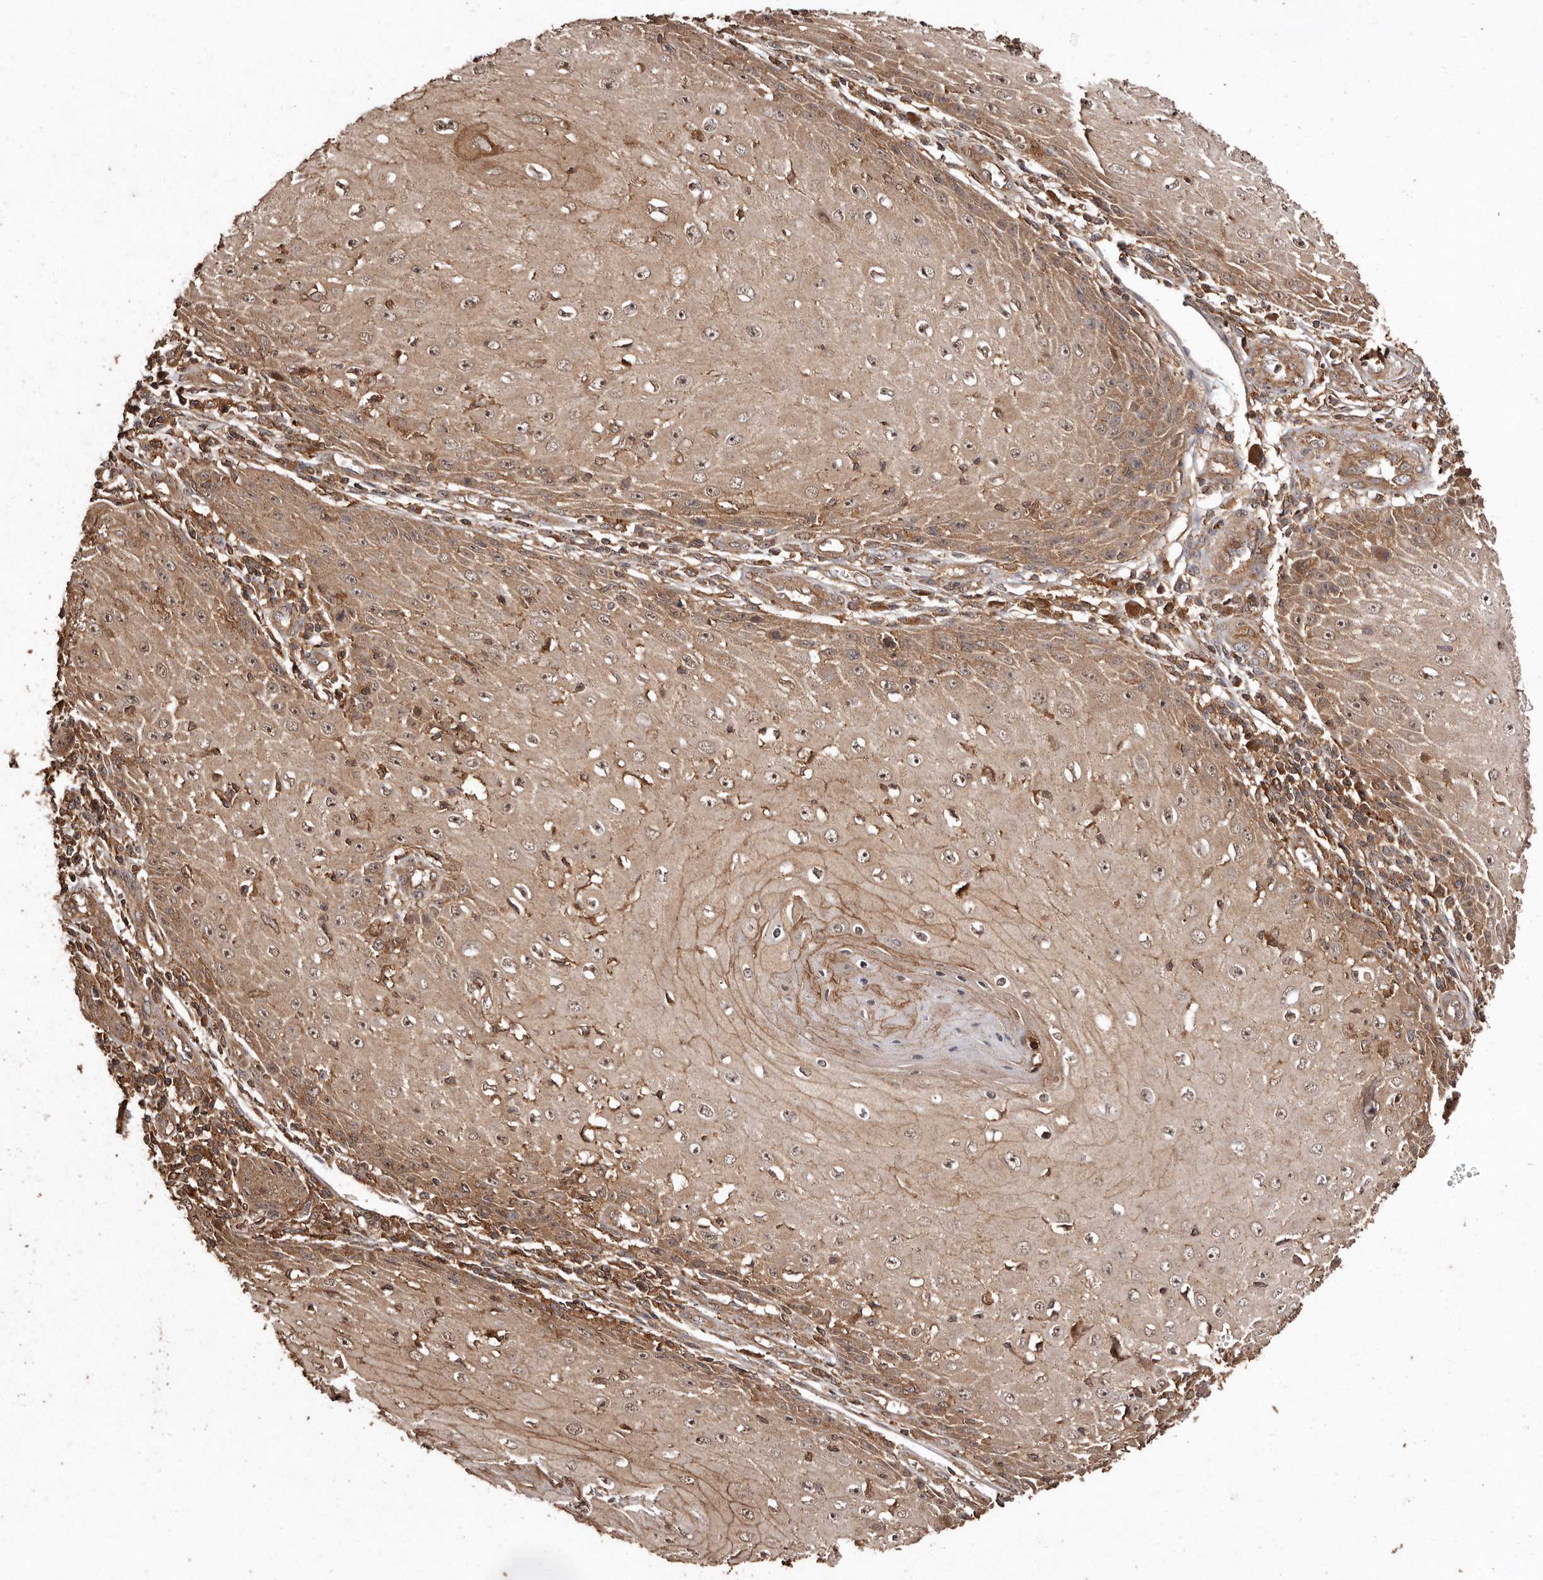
{"staining": {"intensity": "moderate", "quantity": ">75%", "location": "cytoplasmic/membranous,nuclear"}, "tissue": "skin cancer", "cell_type": "Tumor cells", "image_type": "cancer", "snomed": [{"axis": "morphology", "description": "Squamous cell carcinoma, NOS"}, {"axis": "topography", "description": "Skin"}], "caption": "This is a histology image of IHC staining of squamous cell carcinoma (skin), which shows moderate staining in the cytoplasmic/membranous and nuclear of tumor cells.", "gene": "RWDD1", "patient": {"sex": "female", "age": 73}}